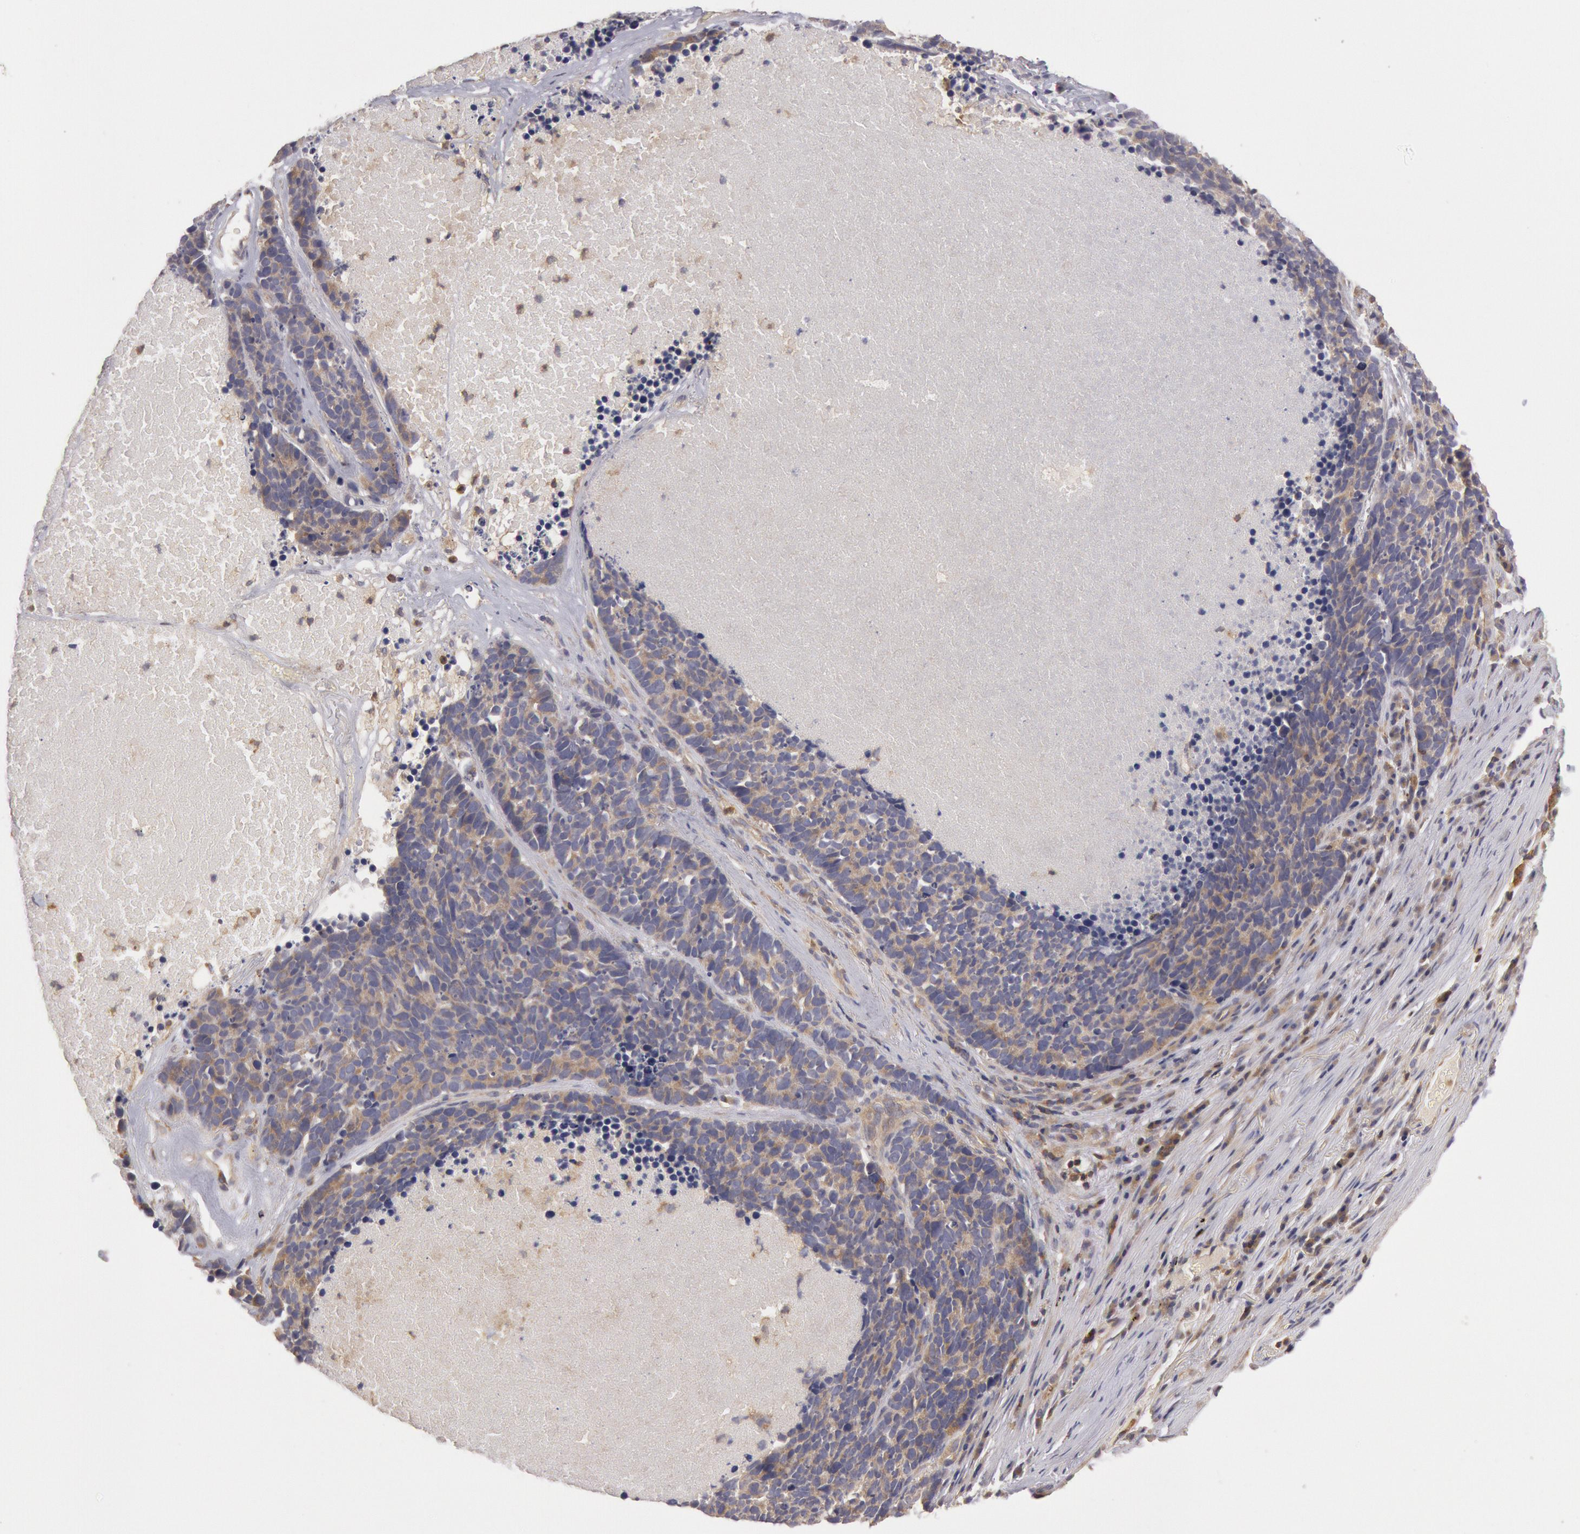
{"staining": {"intensity": "weak", "quantity": ">75%", "location": "cytoplasmic/membranous"}, "tissue": "lung cancer", "cell_type": "Tumor cells", "image_type": "cancer", "snomed": [{"axis": "morphology", "description": "Neoplasm, malignant, NOS"}, {"axis": "topography", "description": "Lung"}], "caption": "DAB (3,3'-diaminobenzidine) immunohistochemical staining of human lung cancer displays weak cytoplasmic/membranous protein positivity in approximately >75% of tumor cells. (brown staining indicates protein expression, while blue staining denotes nuclei).", "gene": "PIK3R1", "patient": {"sex": "female", "age": 75}}